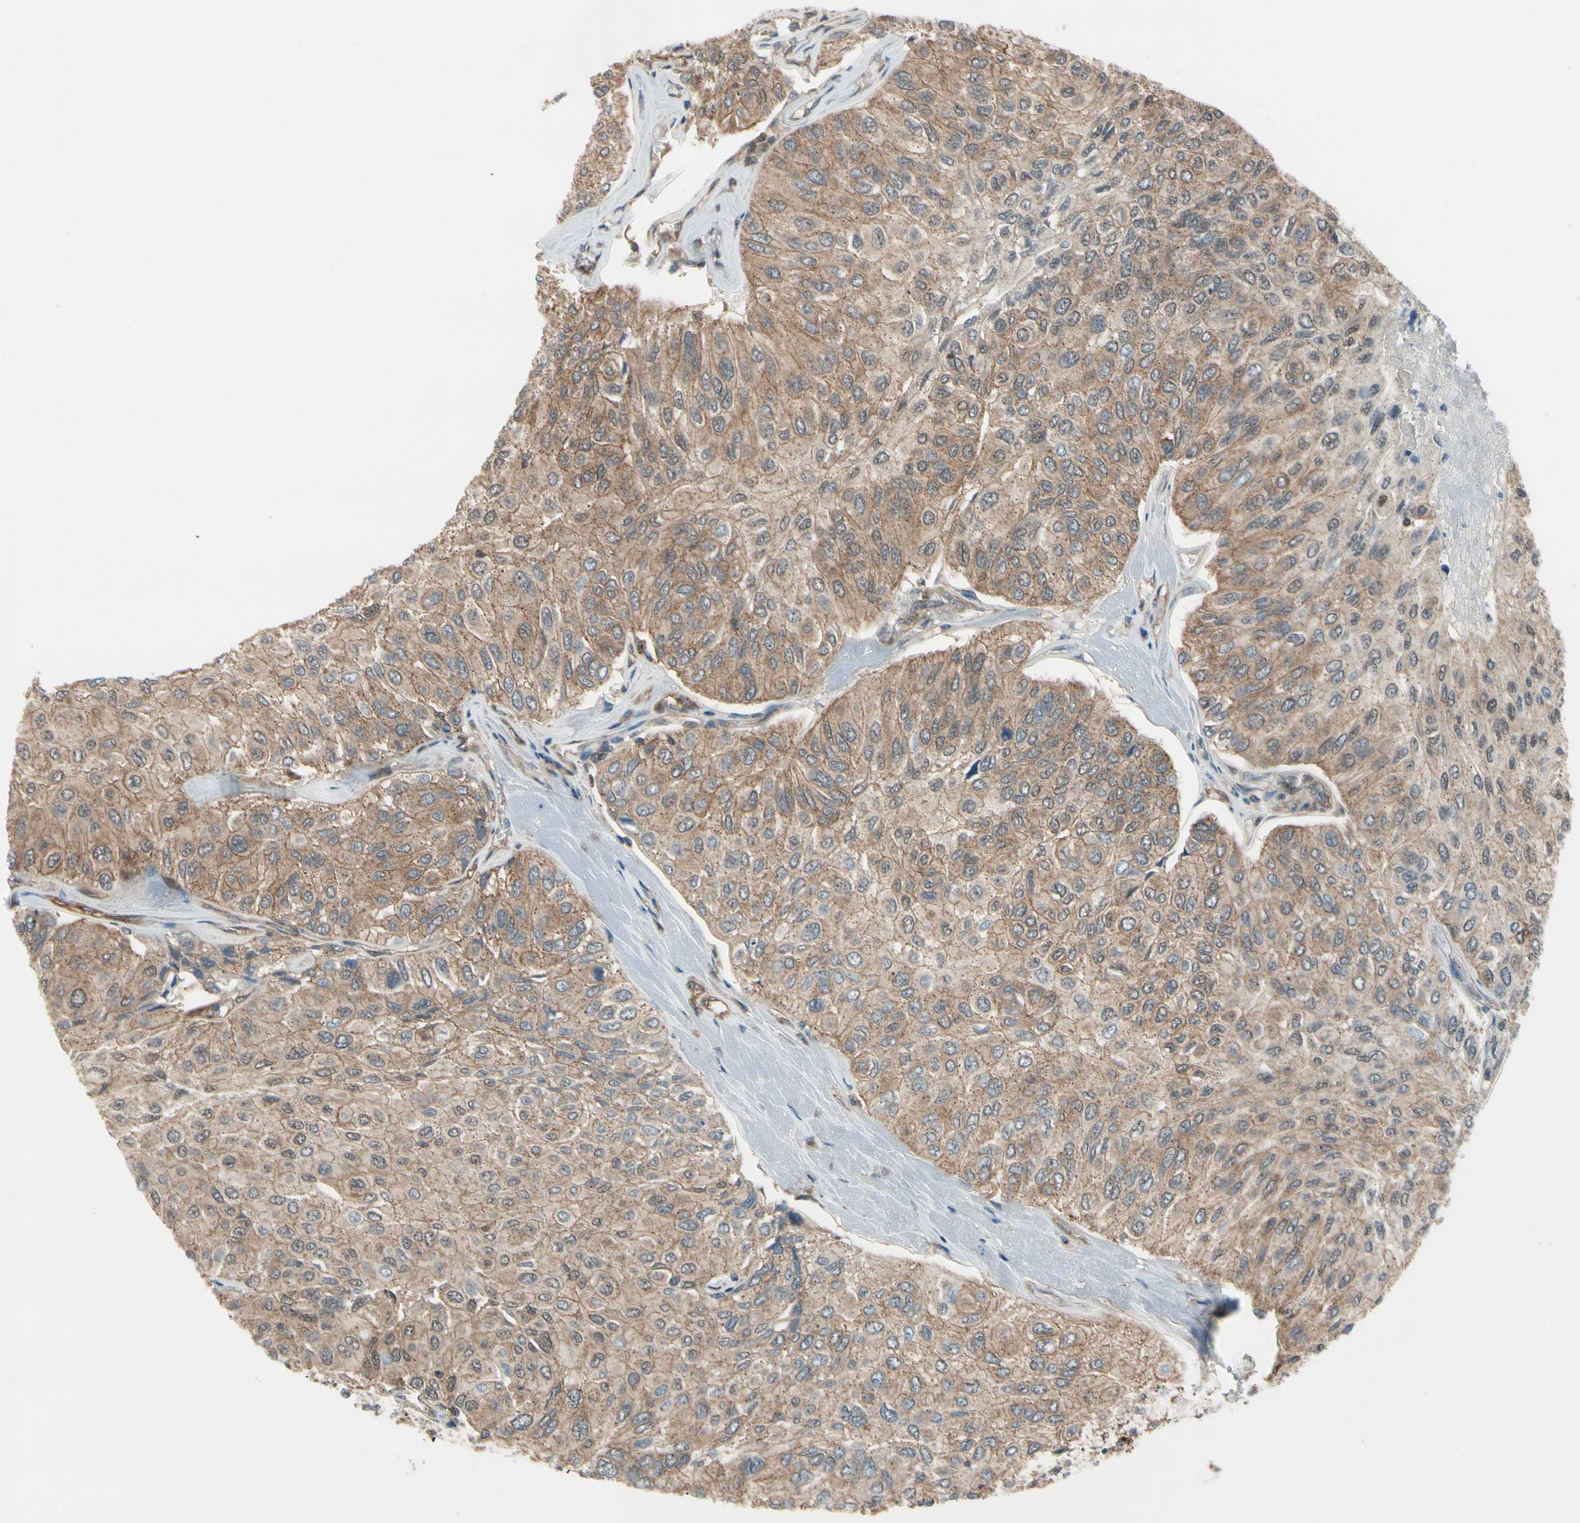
{"staining": {"intensity": "moderate", "quantity": ">75%", "location": "cytoplasmic/membranous"}, "tissue": "urothelial cancer", "cell_type": "Tumor cells", "image_type": "cancer", "snomed": [{"axis": "morphology", "description": "Urothelial carcinoma, High grade"}, {"axis": "topography", "description": "Urinary bladder"}], "caption": "Immunohistochemistry (IHC) image of neoplastic tissue: human high-grade urothelial carcinoma stained using IHC demonstrates medium levels of moderate protein expression localized specifically in the cytoplasmic/membranous of tumor cells, appearing as a cytoplasmic/membranous brown color.", "gene": "EPS15", "patient": {"sex": "male", "age": 66}}